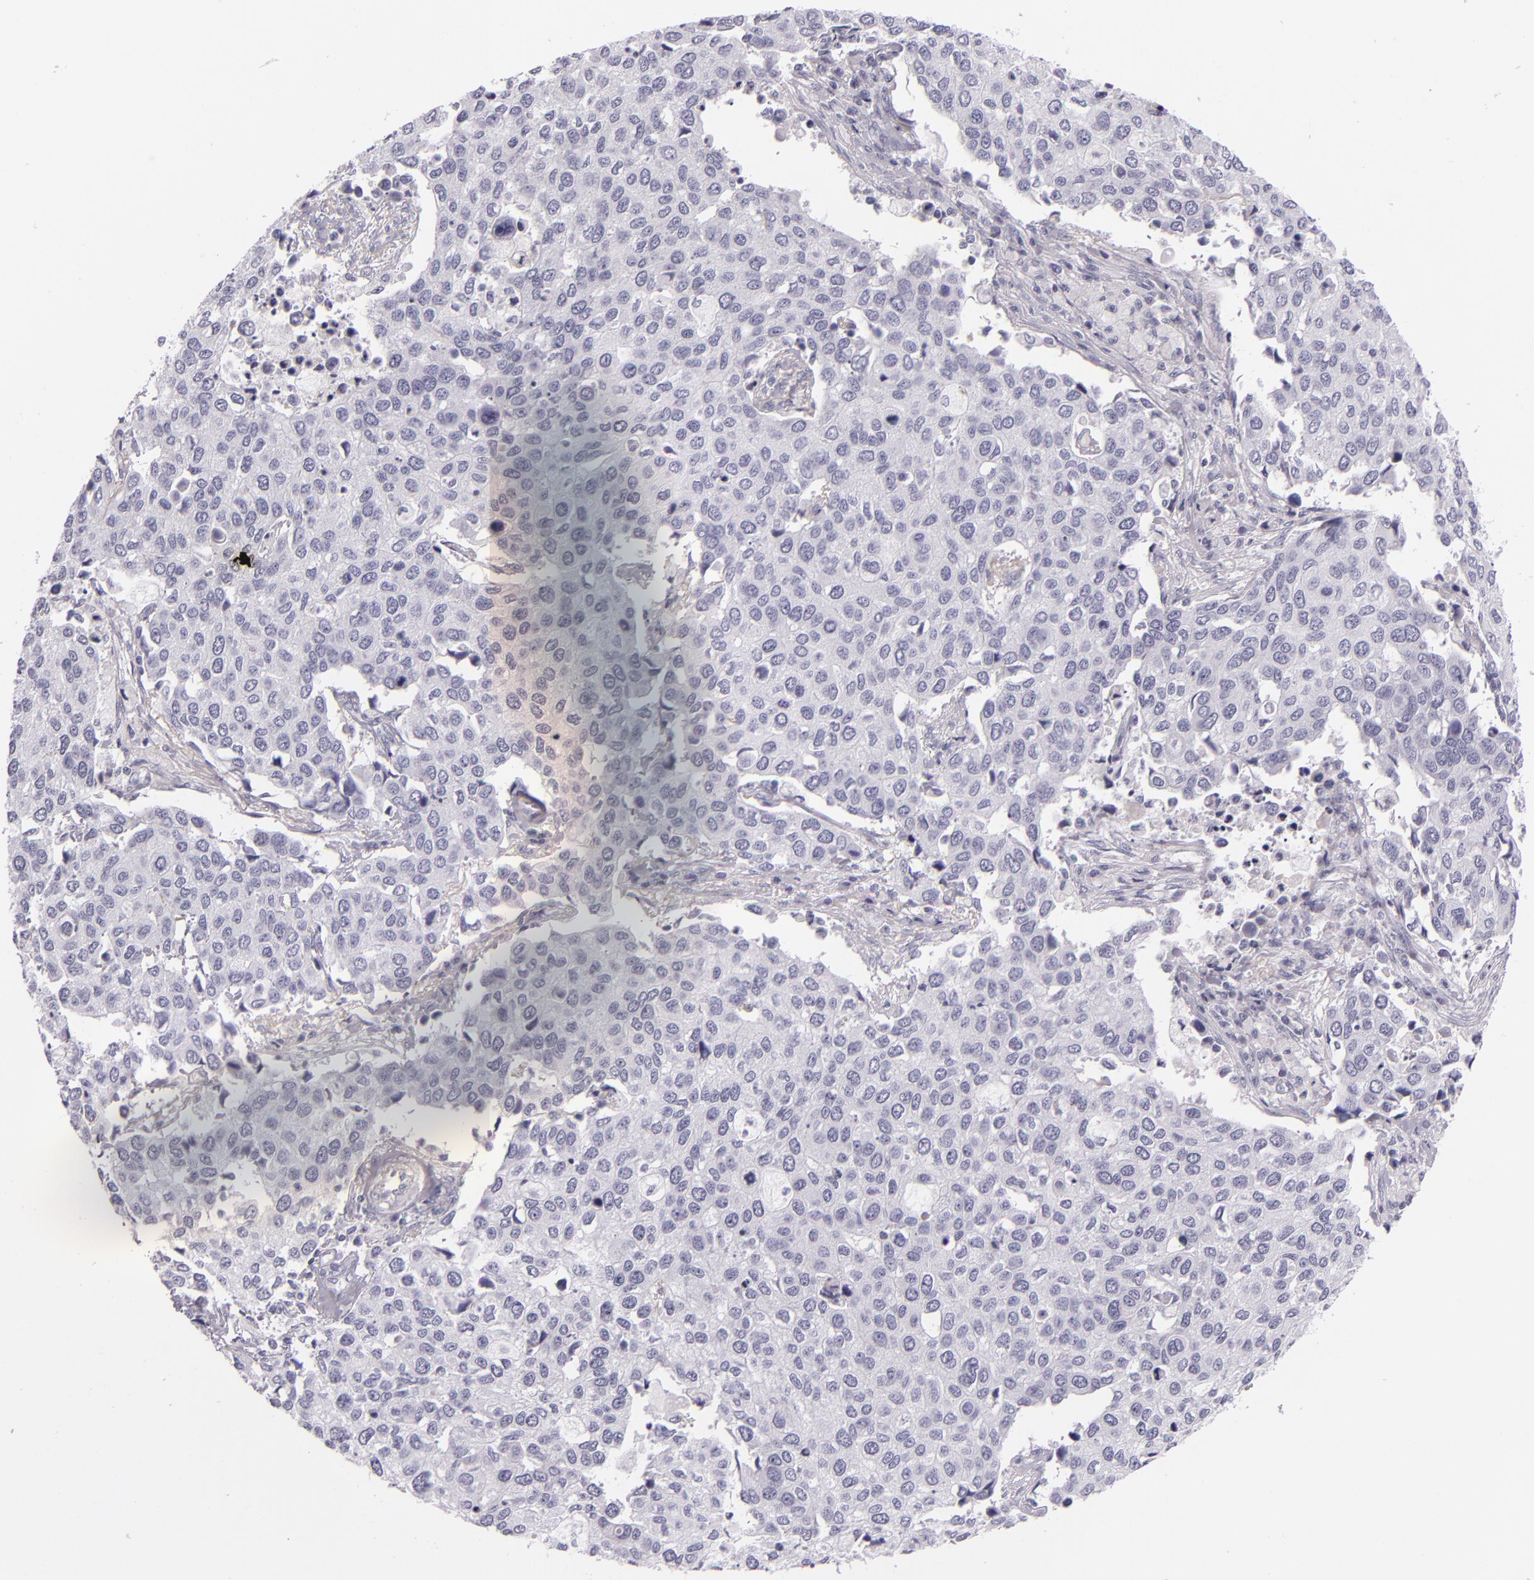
{"staining": {"intensity": "negative", "quantity": "none", "location": "none"}, "tissue": "cervical cancer", "cell_type": "Tumor cells", "image_type": "cancer", "snomed": [{"axis": "morphology", "description": "Squamous cell carcinoma, NOS"}, {"axis": "topography", "description": "Cervix"}], "caption": "Micrograph shows no significant protein expression in tumor cells of squamous cell carcinoma (cervical). (DAB (3,3'-diaminobenzidine) IHC visualized using brightfield microscopy, high magnification).", "gene": "INA", "patient": {"sex": "female", "age": 54}}